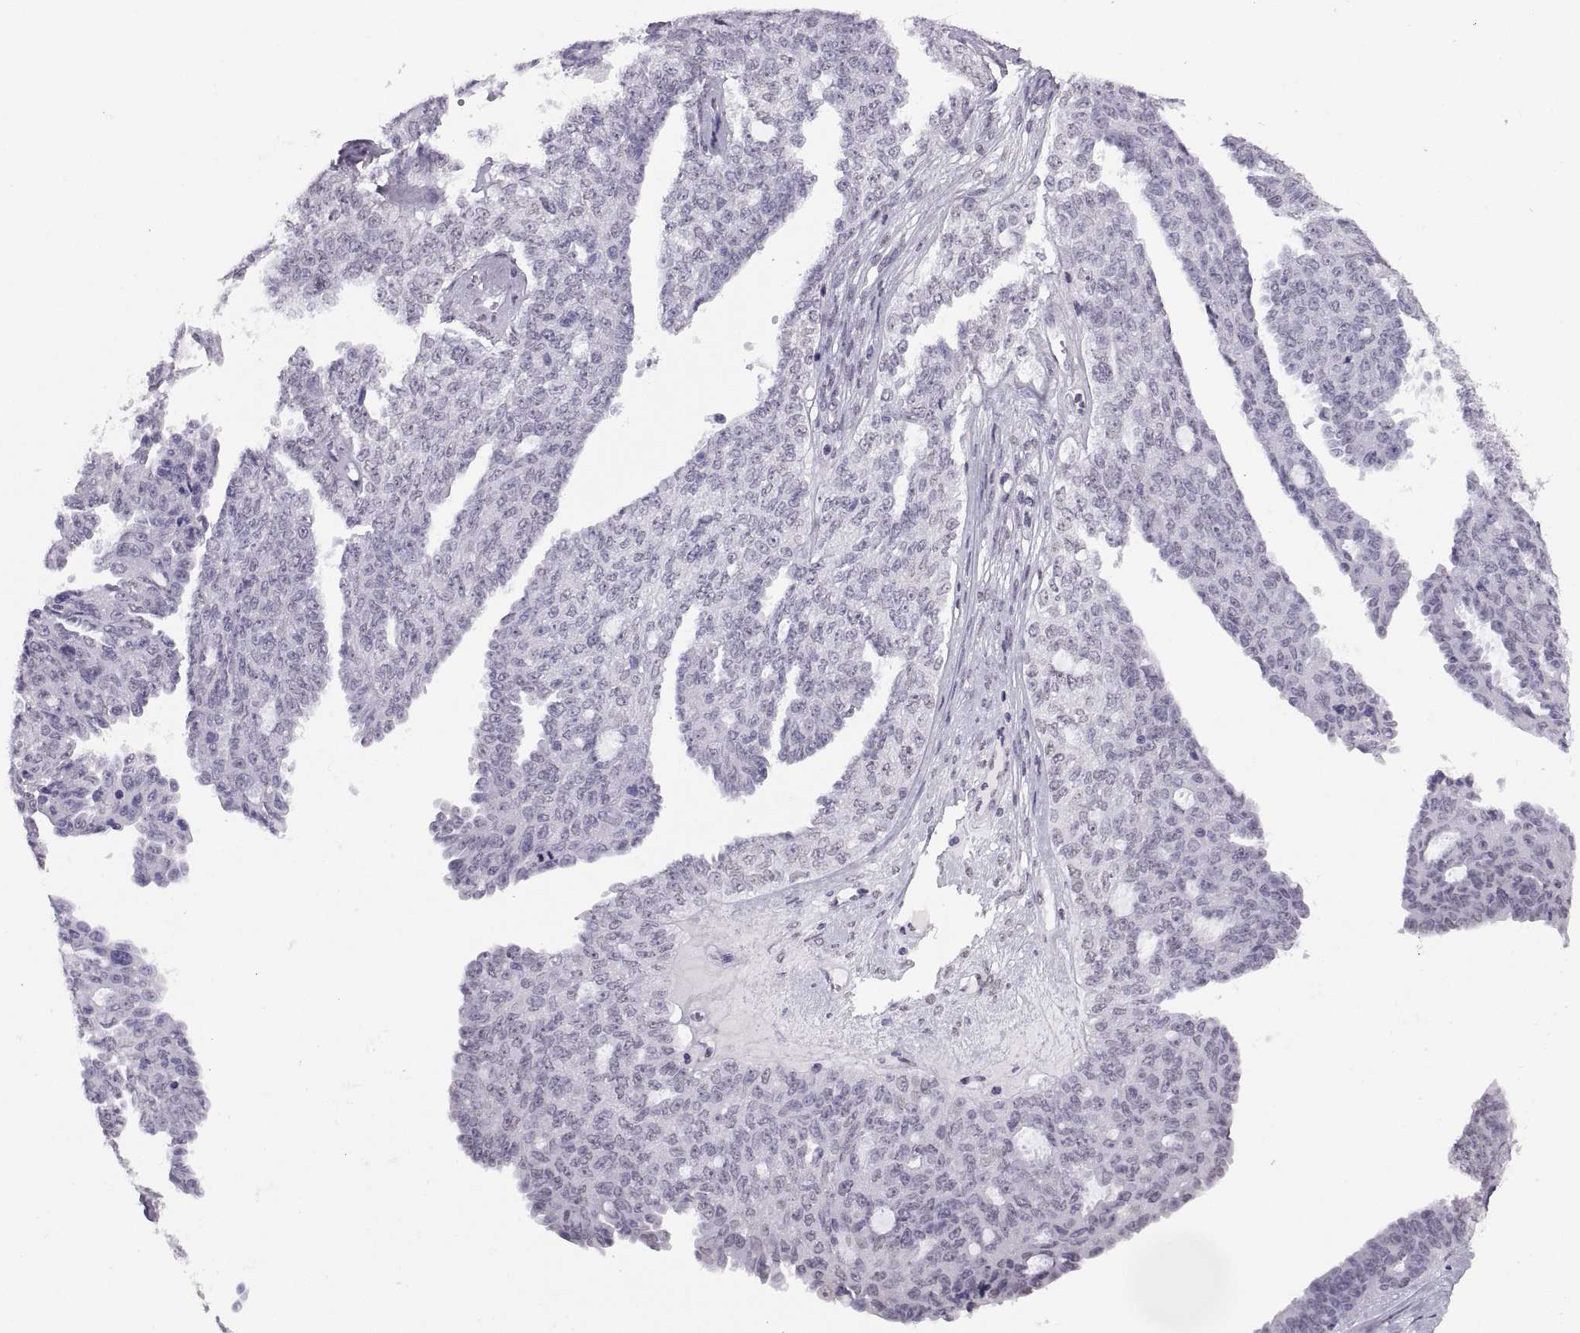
{"staining": {"intensity": "negative", "quantity": "none", "location": "none"}, "tissue": "ovarian cancer", "cell_type": "Tumor cells", "image_type": "cancer", "snomed": [{"axis": "morphology", "description": "Cystadenocarcinoma, serous, NOS"}, {"axis": "topography", "description": "Ovary"}], "caption": "The photomicrograph shows no significant staining in tumor cells of ovarian cancer (serous cystadenocarcinoma). (DAB immunohistochemistry, high magnification).", "gene": "CARTPT", "patient": {"sex": "female", "age": 71}}